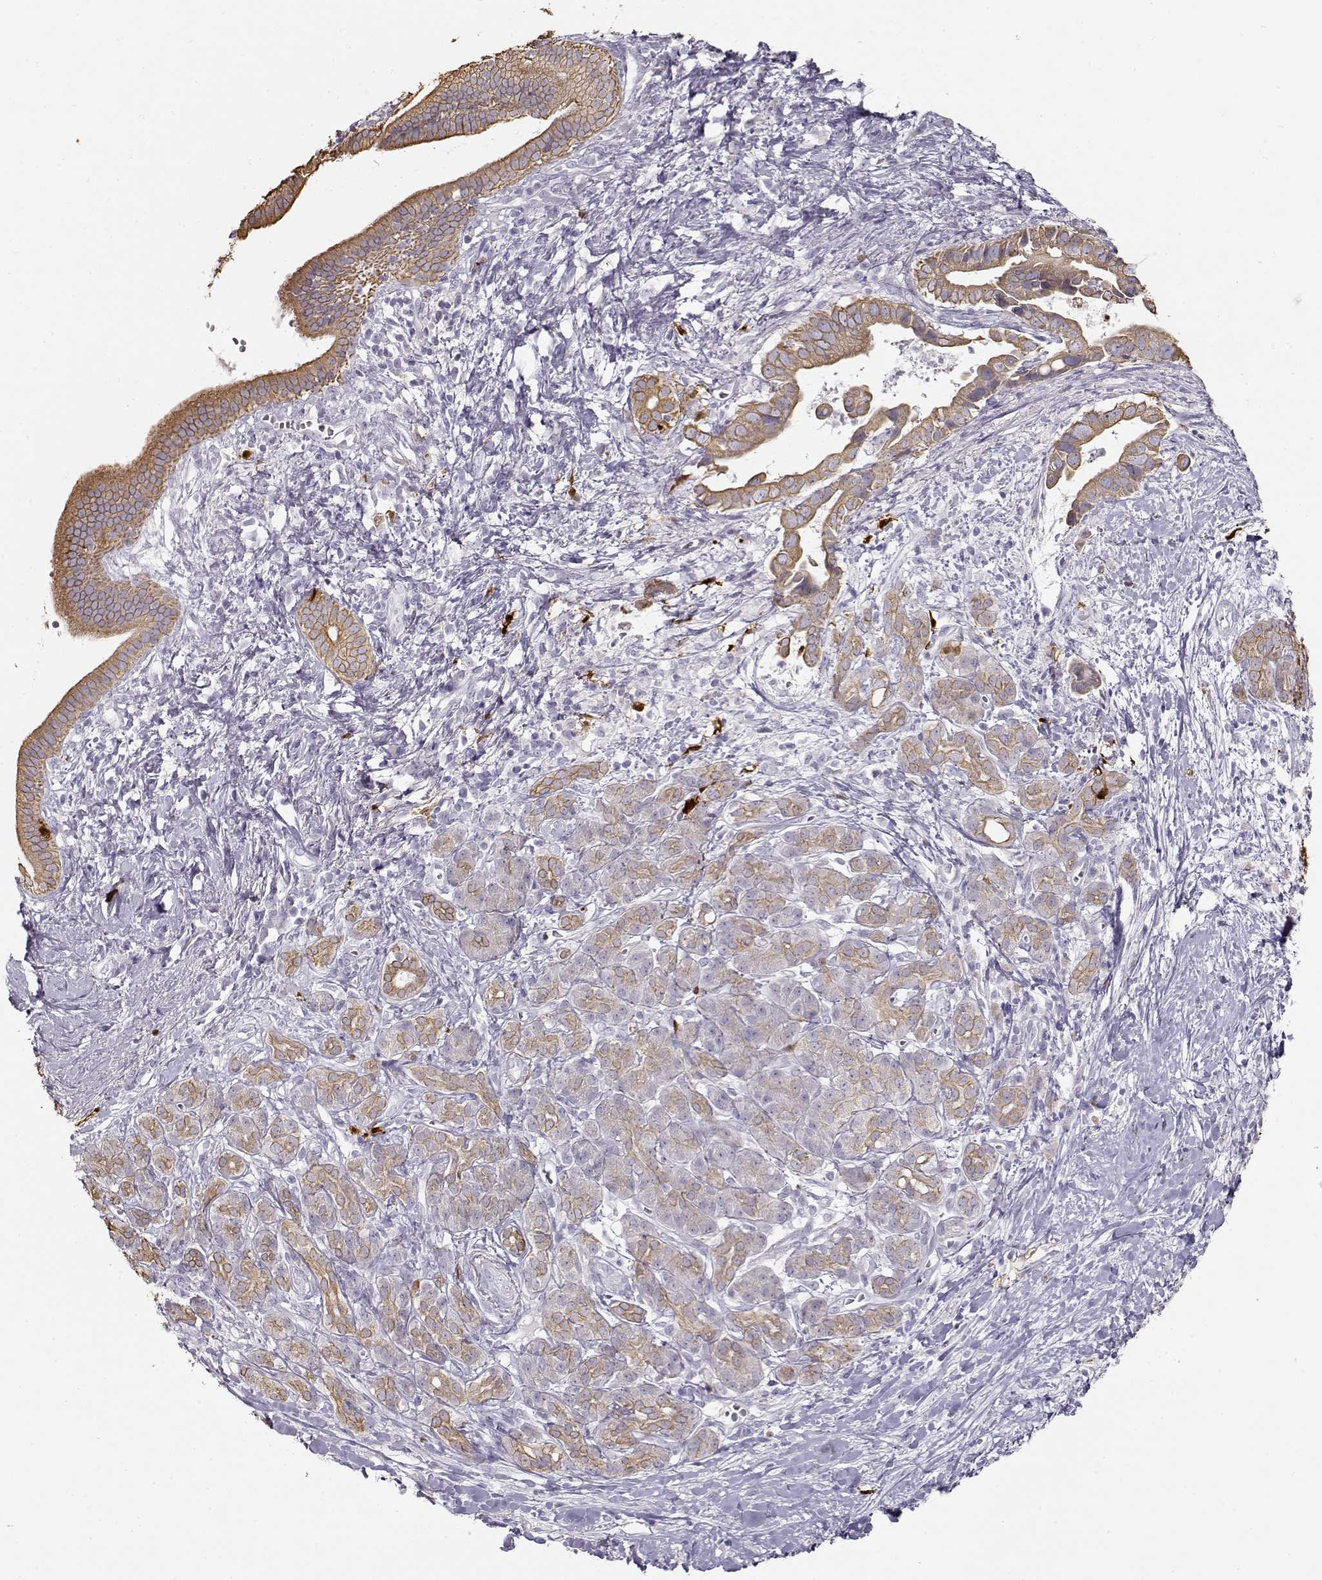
{"staining": {"intensity": "moderate", "quantity": ">75%", "location": "cytoplasmic/membranous"}, "tissue": "pancreatic cancer", "cell_type": "Tumor cells", "image_type": "cancer", "snomed": [{"axis": "morphology", "description": "Adenocarcinoma, NOS"}, {"axis": "topography", "description": "Pancreas"}], "caption": "The histopathology image shows staining of adenocarcinoma (pancreatic), revealing moderate cytoplasmic/membranous protein positivity (brown color) within tumor cells.", "gene": "S100B", "patient": {"sex": "male", "age": 61}}